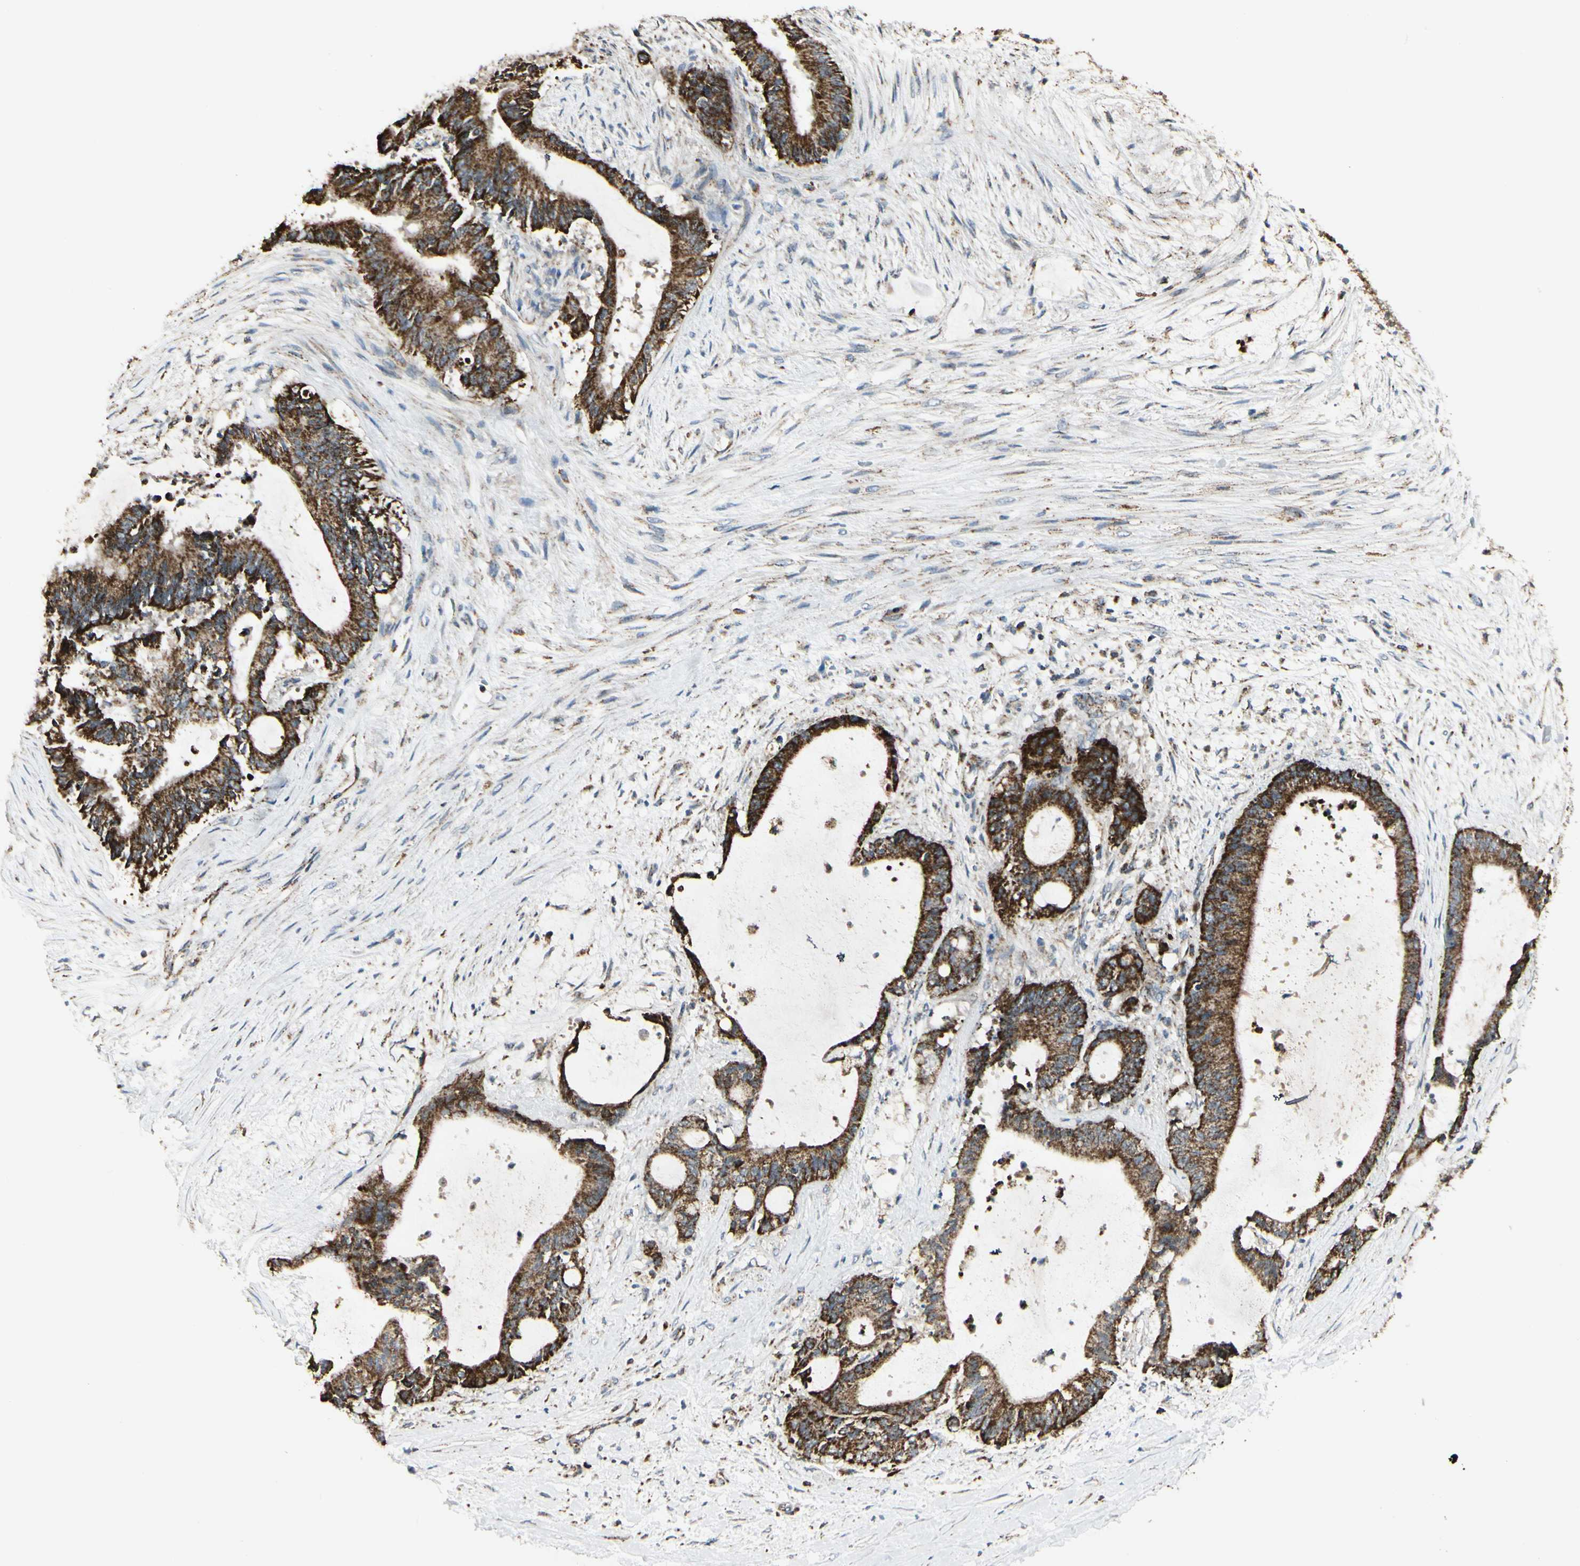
{"staining": {"intensity": "strong", "quantity": ">75%", "location": "cytoplasmic/membranous"}, "tissue": "liver cancer", "cell_type": "Tumor cells", "image_type": "cancer", "snomed": [{"axis": "morphology", "description": "Cholangiocarcinoma"}, {"axis": "topography", "description": "Liver"}], "caption": "Immunohistochemistry image of liver cholangiocarcinoma stained for a protein (brown), which reveals high levels of strong cytoplasmic/membranous expression in about >75% of tumor cells.", "gene": "ANKS6", "patient": {"sex": "female", "age": 73}}